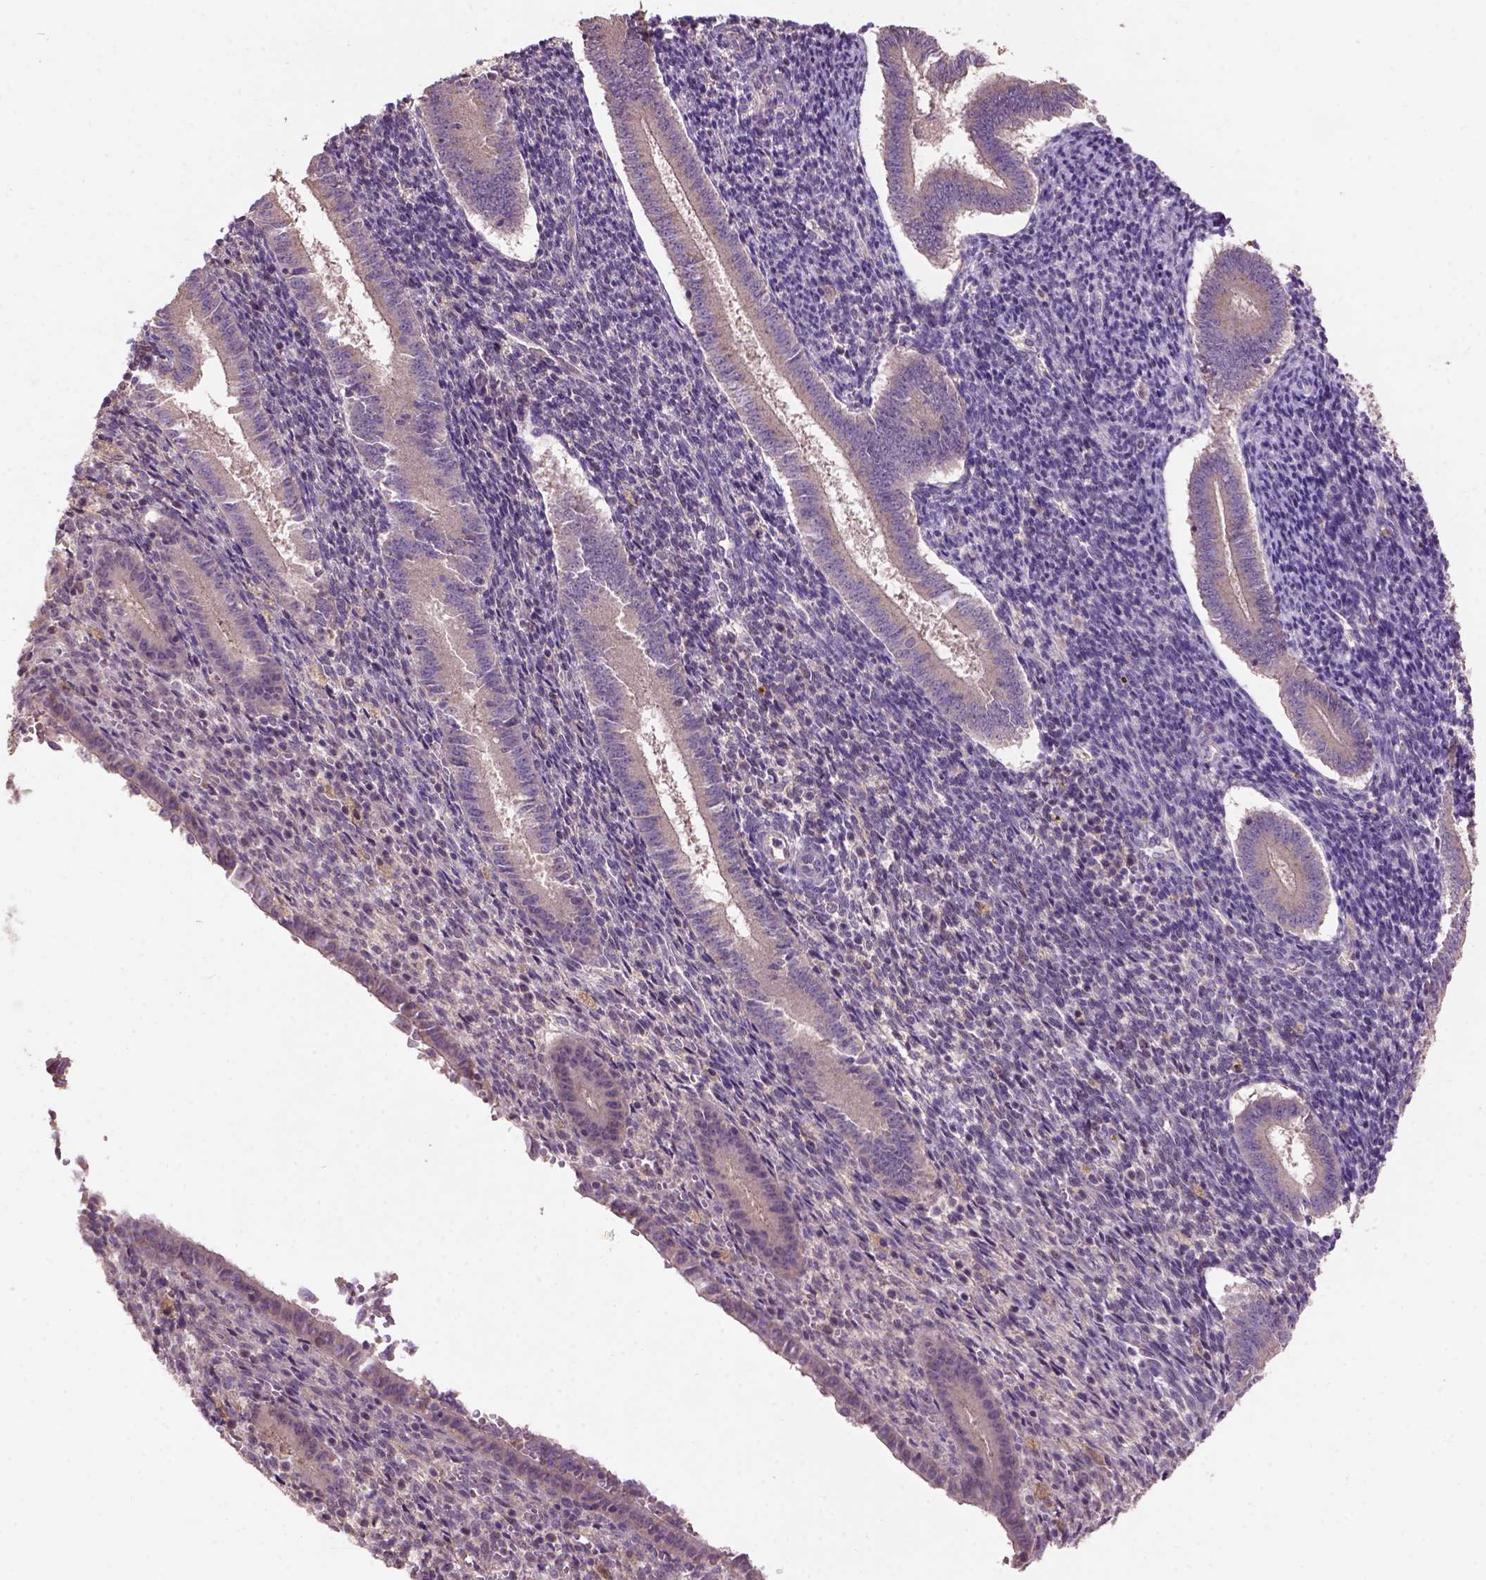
{"staining": {"intensity": "weak", "quantity": "25%-75%", "location": "cytoplasmic/membranous"}, "tissue": "endometrium", "cell_type": "Cells in endometrial stroma", "image_type": "normal", "snomed": [{"axis": "morphology", "description": "Normal tissue, NOS"}, {"axis": "topography", "description": "Endometrium"}], "caption": "IHC (DAB) staining of benign endometrium exhibits weak cytoplasmic/membranous protein expression in about 25%-75% of cells in endometrial stroma. (IHC, brightfield microscopy, high magnification).", "gene": "KBTBD8", "patient": {"sex": "female", "age": 25}}